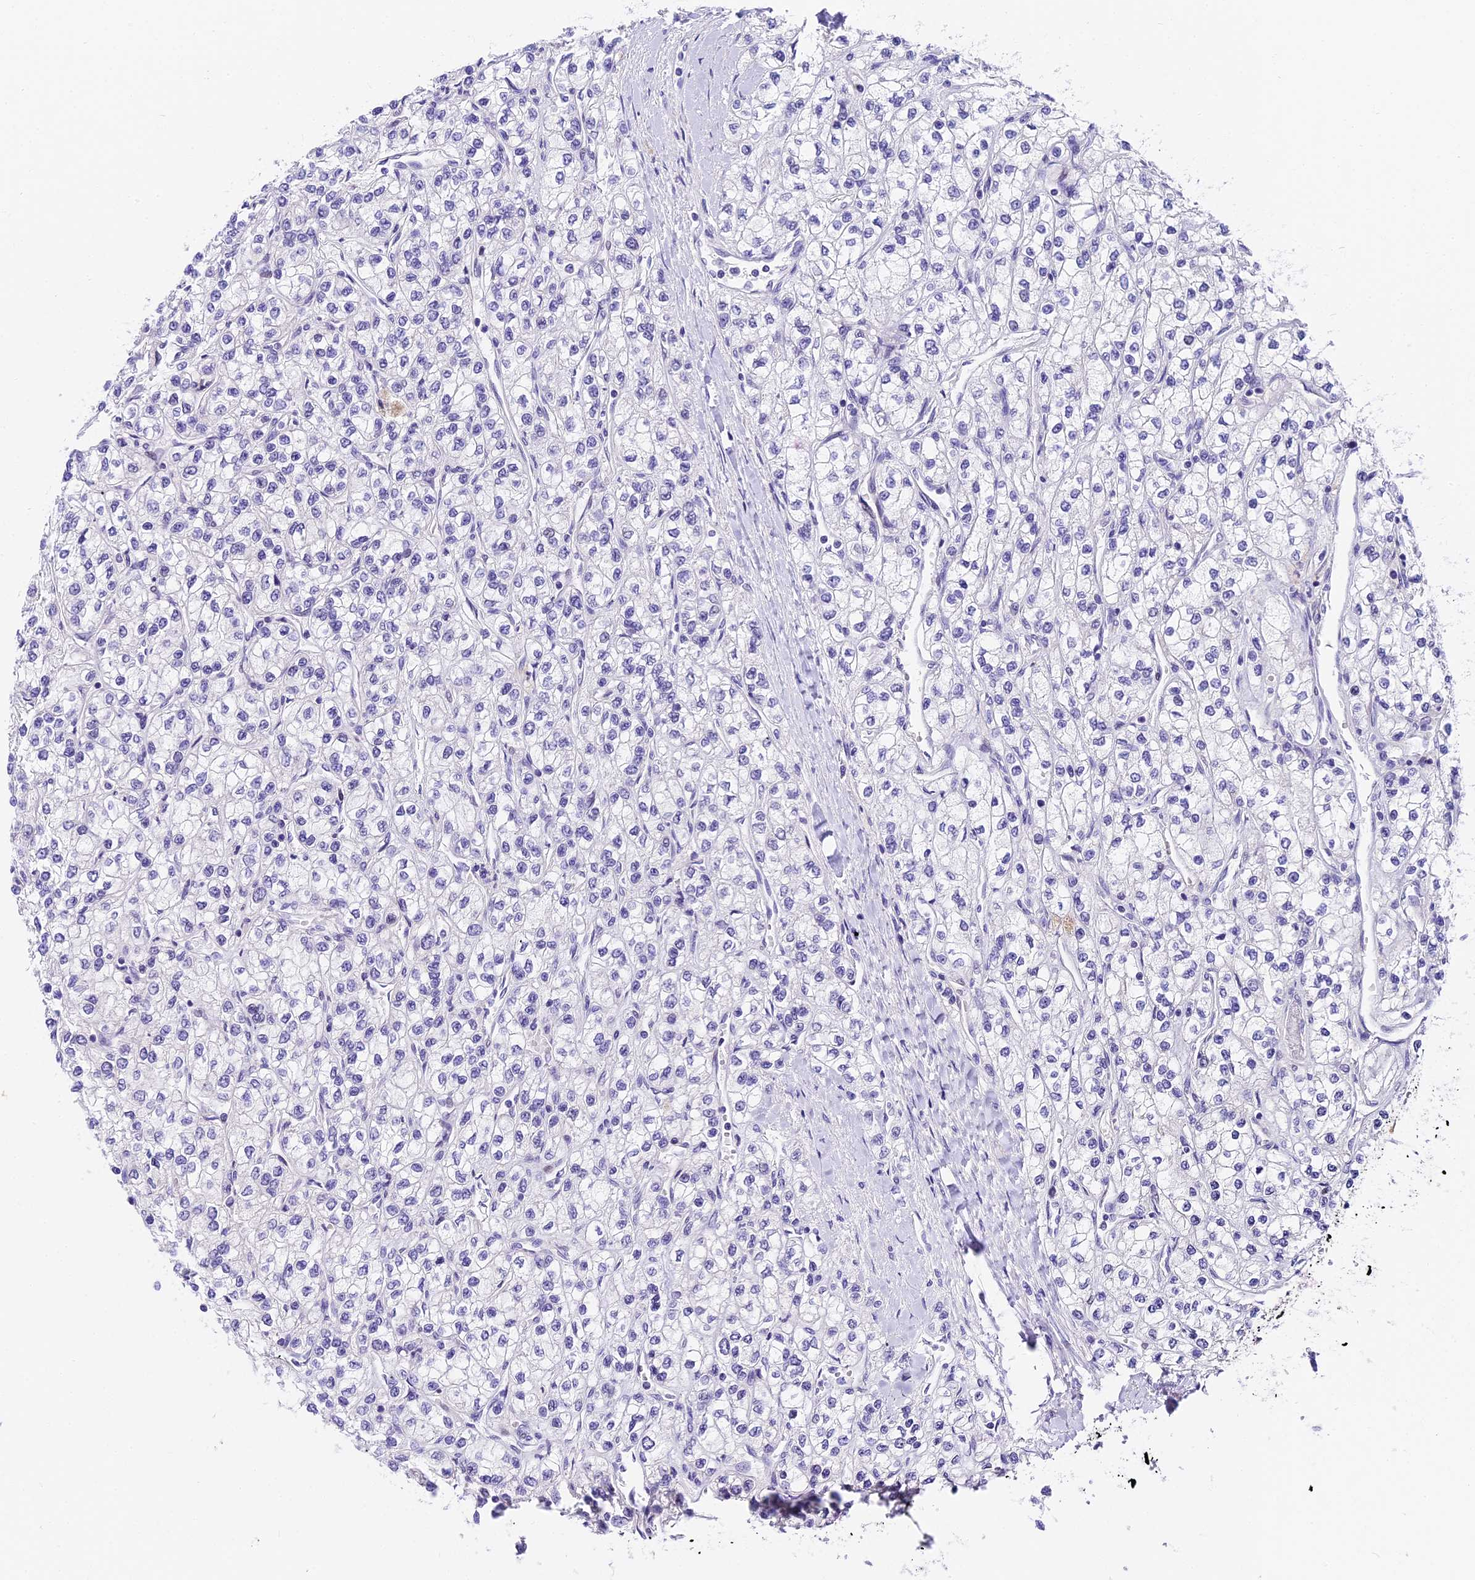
{"staining": {"intensity": "negative", "quantity": "none", "location": "none"}, "tissue": "renal cancer", "cell_type": "Tumor cells", "image_type": "cancer", "snomed": [{"axis": "morphology", "description": "Adenocarcinoma, NOS"}, {"axis": "topography", "description": "Kidney"}], "caption": "Renal cancer (adenocarcinoma) was stained to show a protein in brown. There is no significant staining in tumor cells.", "gene": "MIDN", "patient": {"sex": "male", "age": 80}}